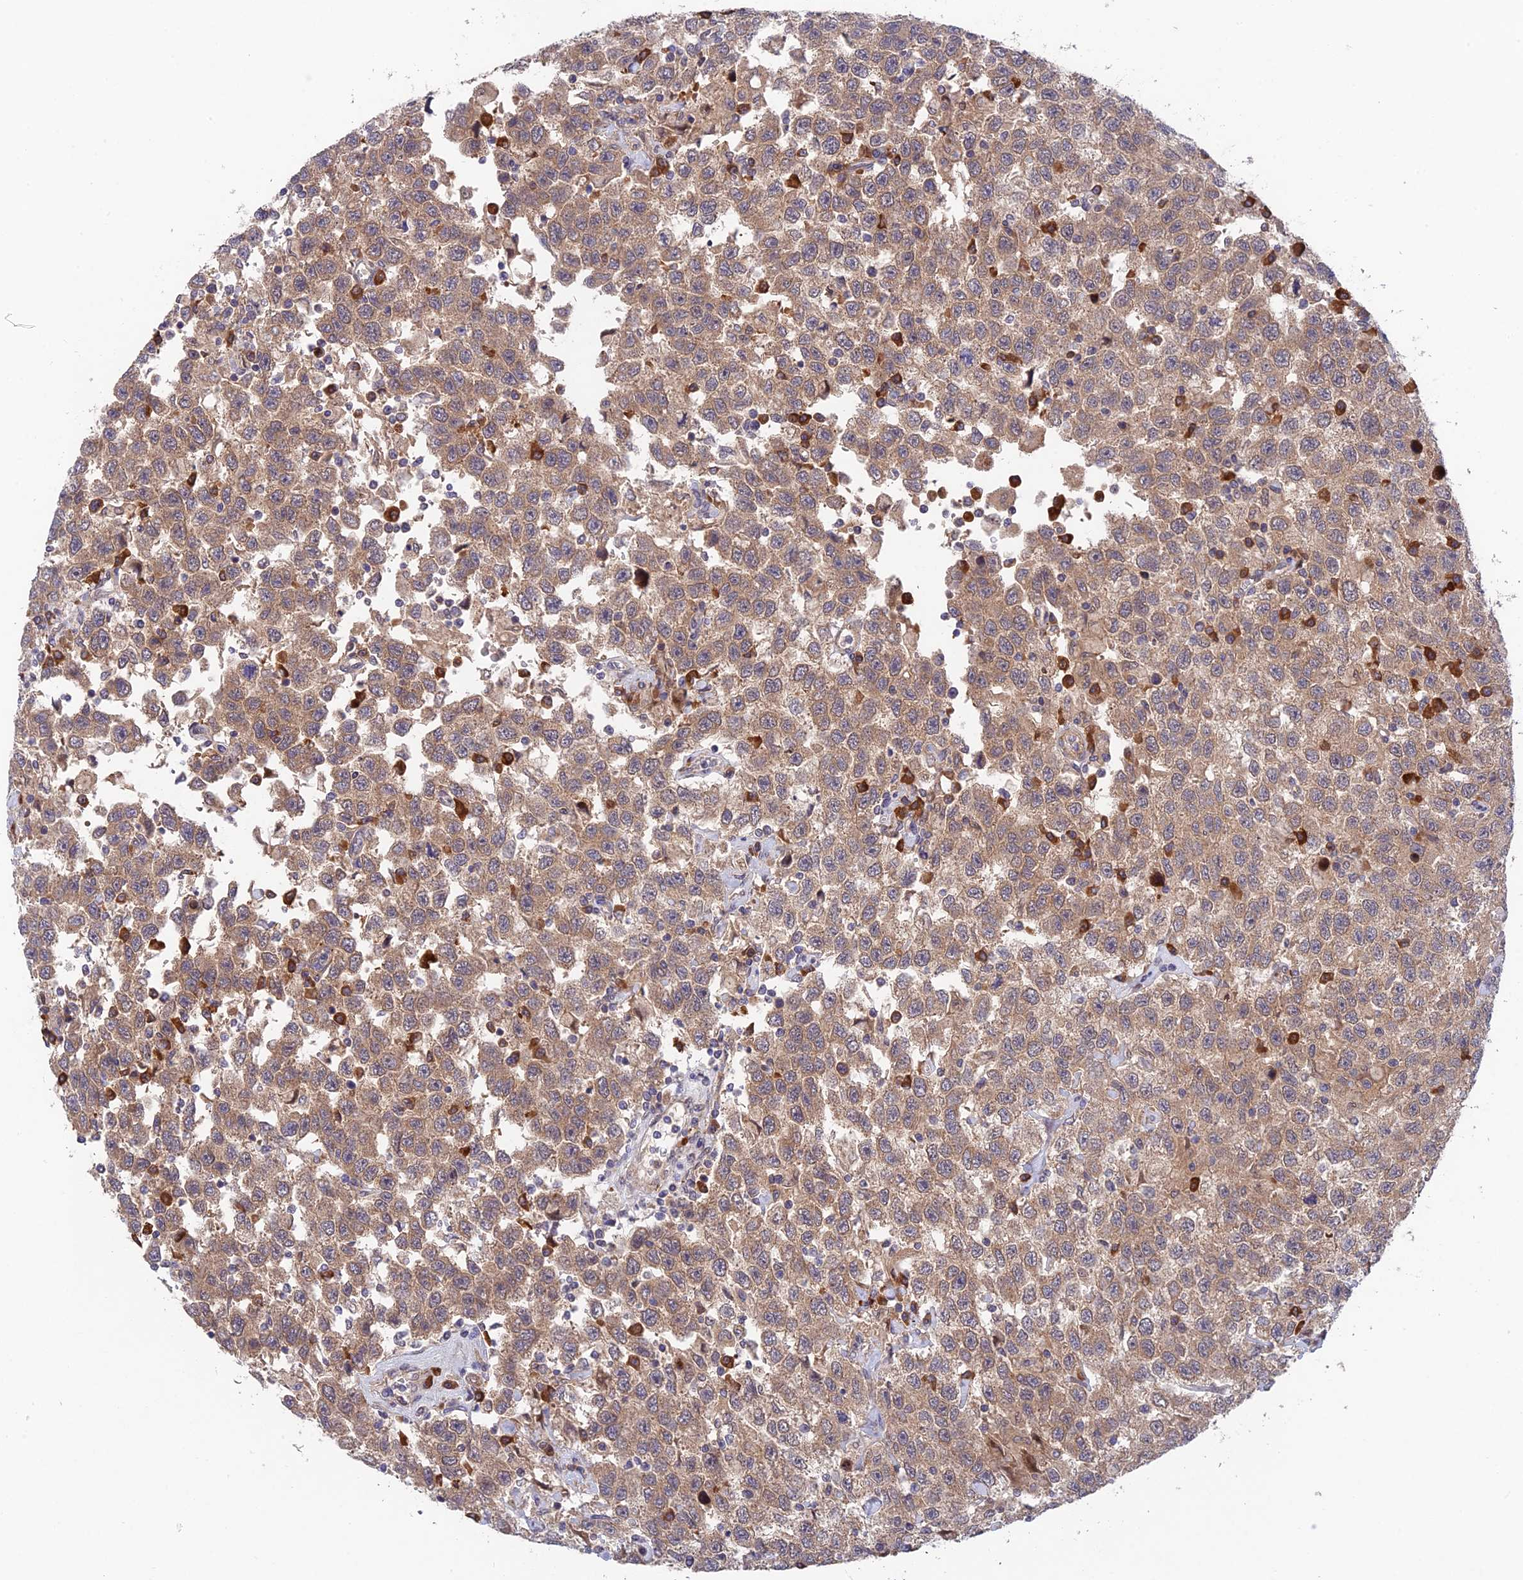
{"staining": {"intensity": "weak", "quantity": ">75%", "location": "cytoplasmic/membranous"}, "tissue": "testis cancer", "cell_type": "Tumor cells", "image_type": "cancer", "snomed": [{"axis": "morphology", "description": "Seminoma, NOS"}, {"axis": "topography", "description": "Testis"}], "caption": "Seminoma (testis) stained with a brown dye shows weak cytoplasmic/membranous positive staining in about >75% of tumor cells.", "gene": "UROS", "patient": {"sex": "male", "age": 41}}